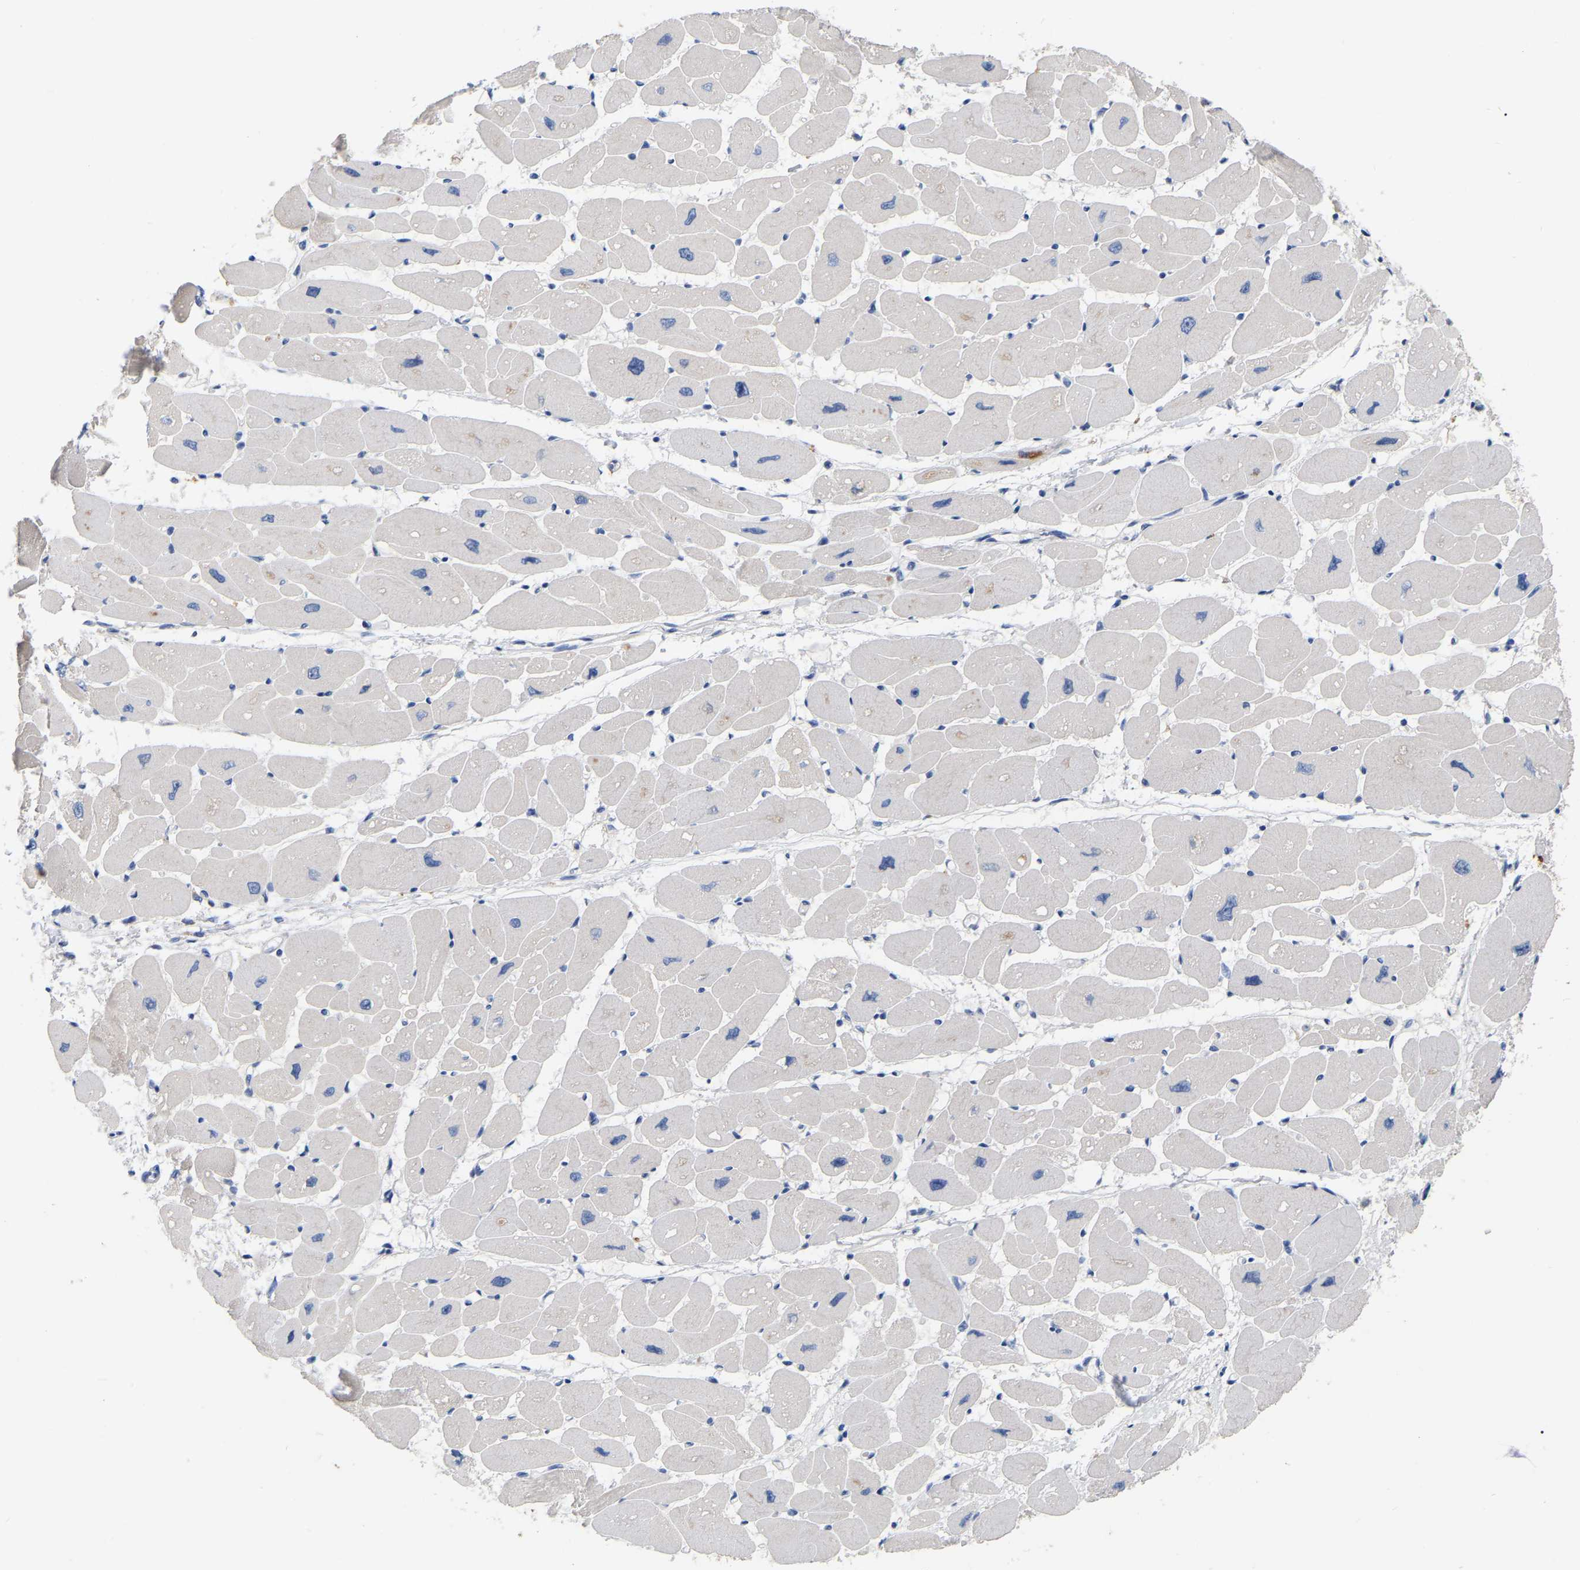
{"staining": {"intensity": "weak", "quantity": "<25%", "location": "cytoplasmic/membranous"}, "tissue": "heart muscle", "cell_type": "Cardiomyocytes", "image_type": "normal", "snomed": [{"axis": "morphology", "description": "Normal tissue, NOS"}, {"axis": "topography", "description": "Heart"}], "caption": "Cardiomyocytes are negative for brown protein staining in unremarkable heart muscle. (Stains: DAB IHC with hematoxylin counter stain, Microscopy: brightfield microscopy at high magnification).", "gene": "WIPI2", "patient": {"sex": "female", "age": 54}}